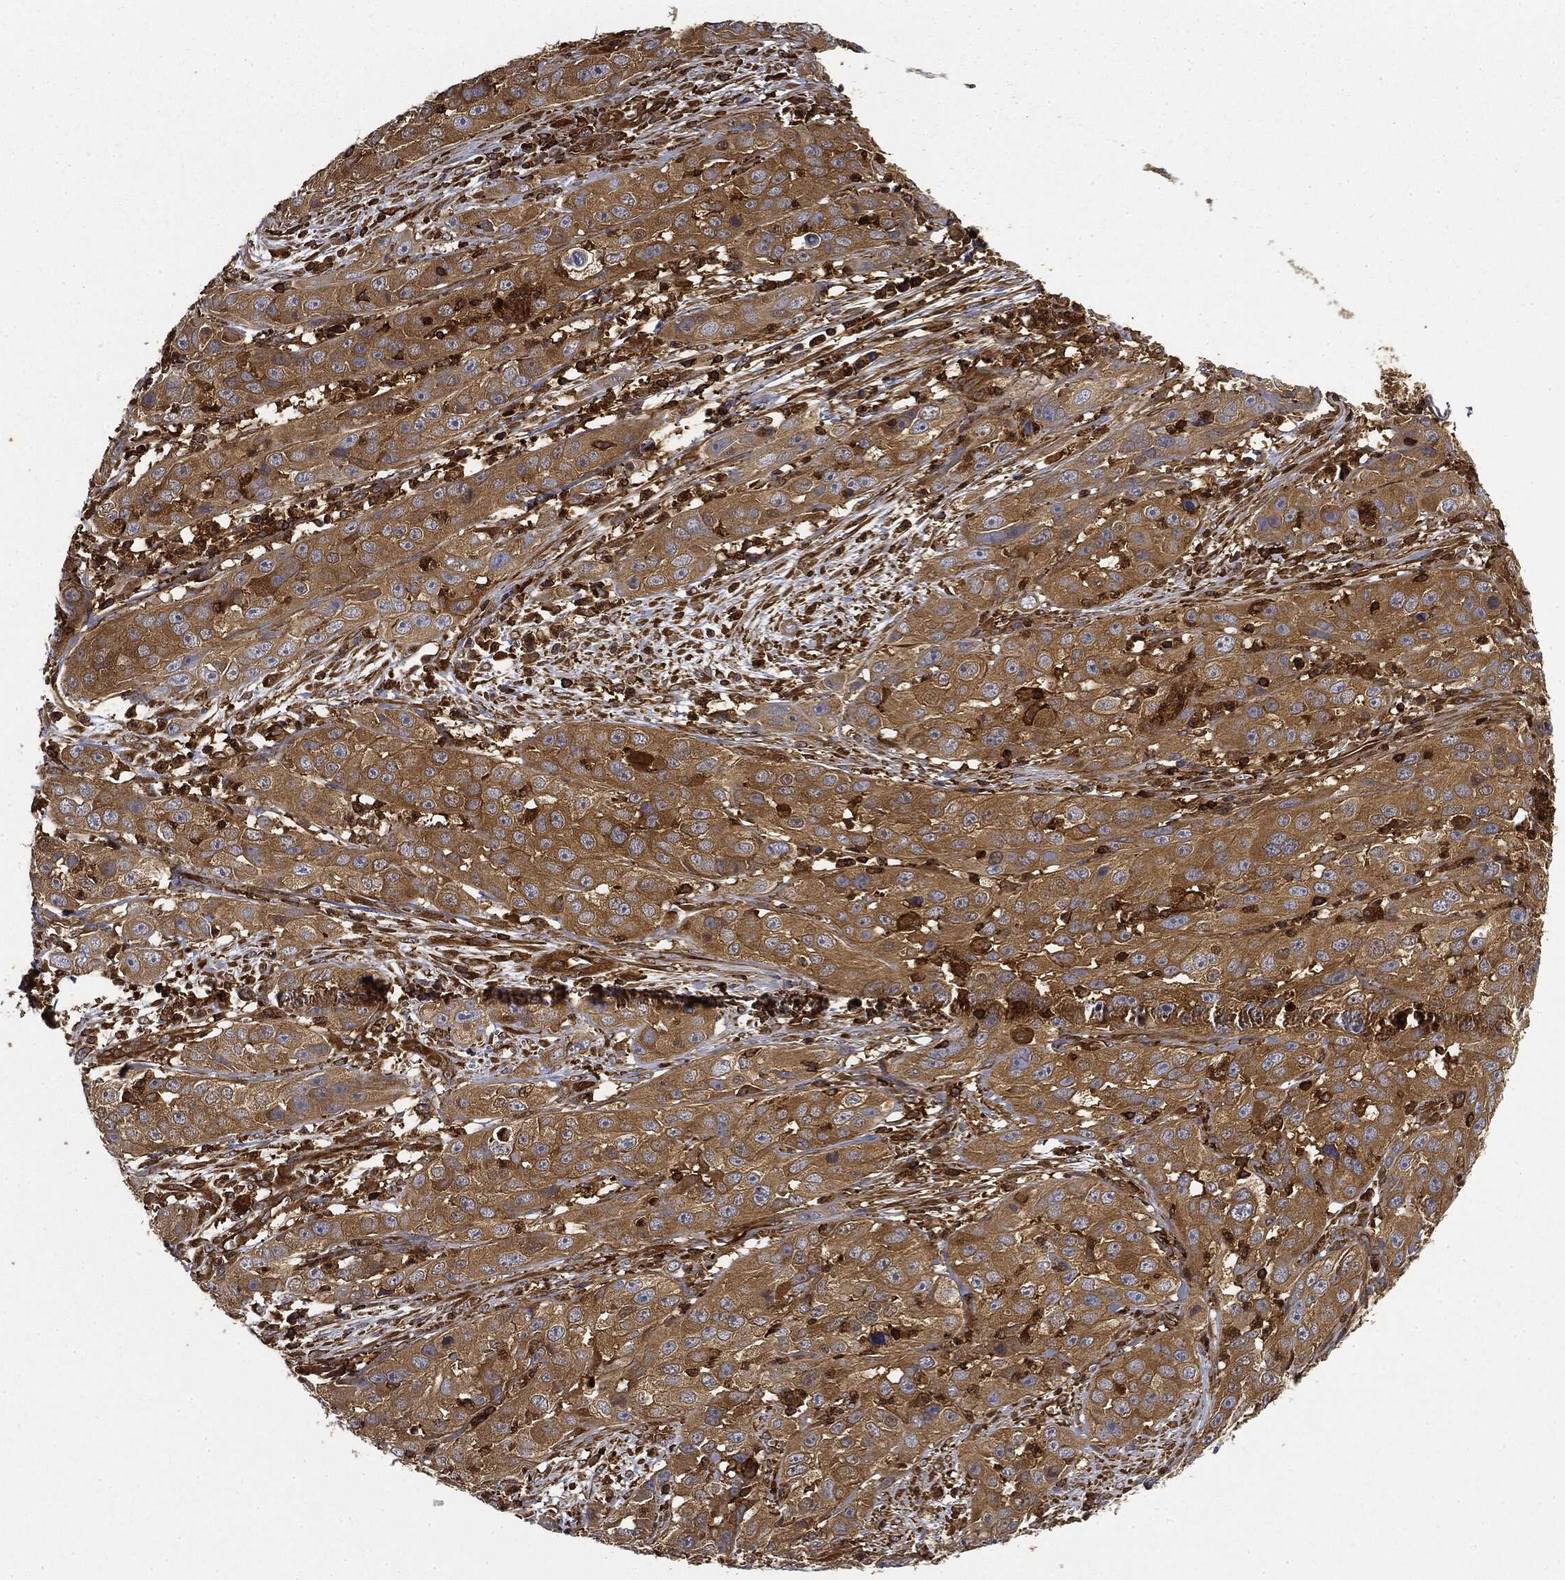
{"staining": {"intensity": "moderate", "quantity": "25%-75%", "location": "cytoplasmic/membranous"}, "tissue": "cervical cancer", "cell_type": "Tumor cells", "image_type": "cancer", "snomed": [{"axis": "morphology", "description": "Squamous cell carcinoma, NOS"}, {"axis": "topography", "description": "Cervix"}], "caption": "DAB (3,3'-diaminobenzidine) immunohistochemical staining of cervical squamous cell carcinoma exhibits moderate cytoplasmic/membranous protein positivity in approximately 25%-75% of tumor cells.", "gene": "WDR1", "patient": {"sex": "female", "age": 32}}